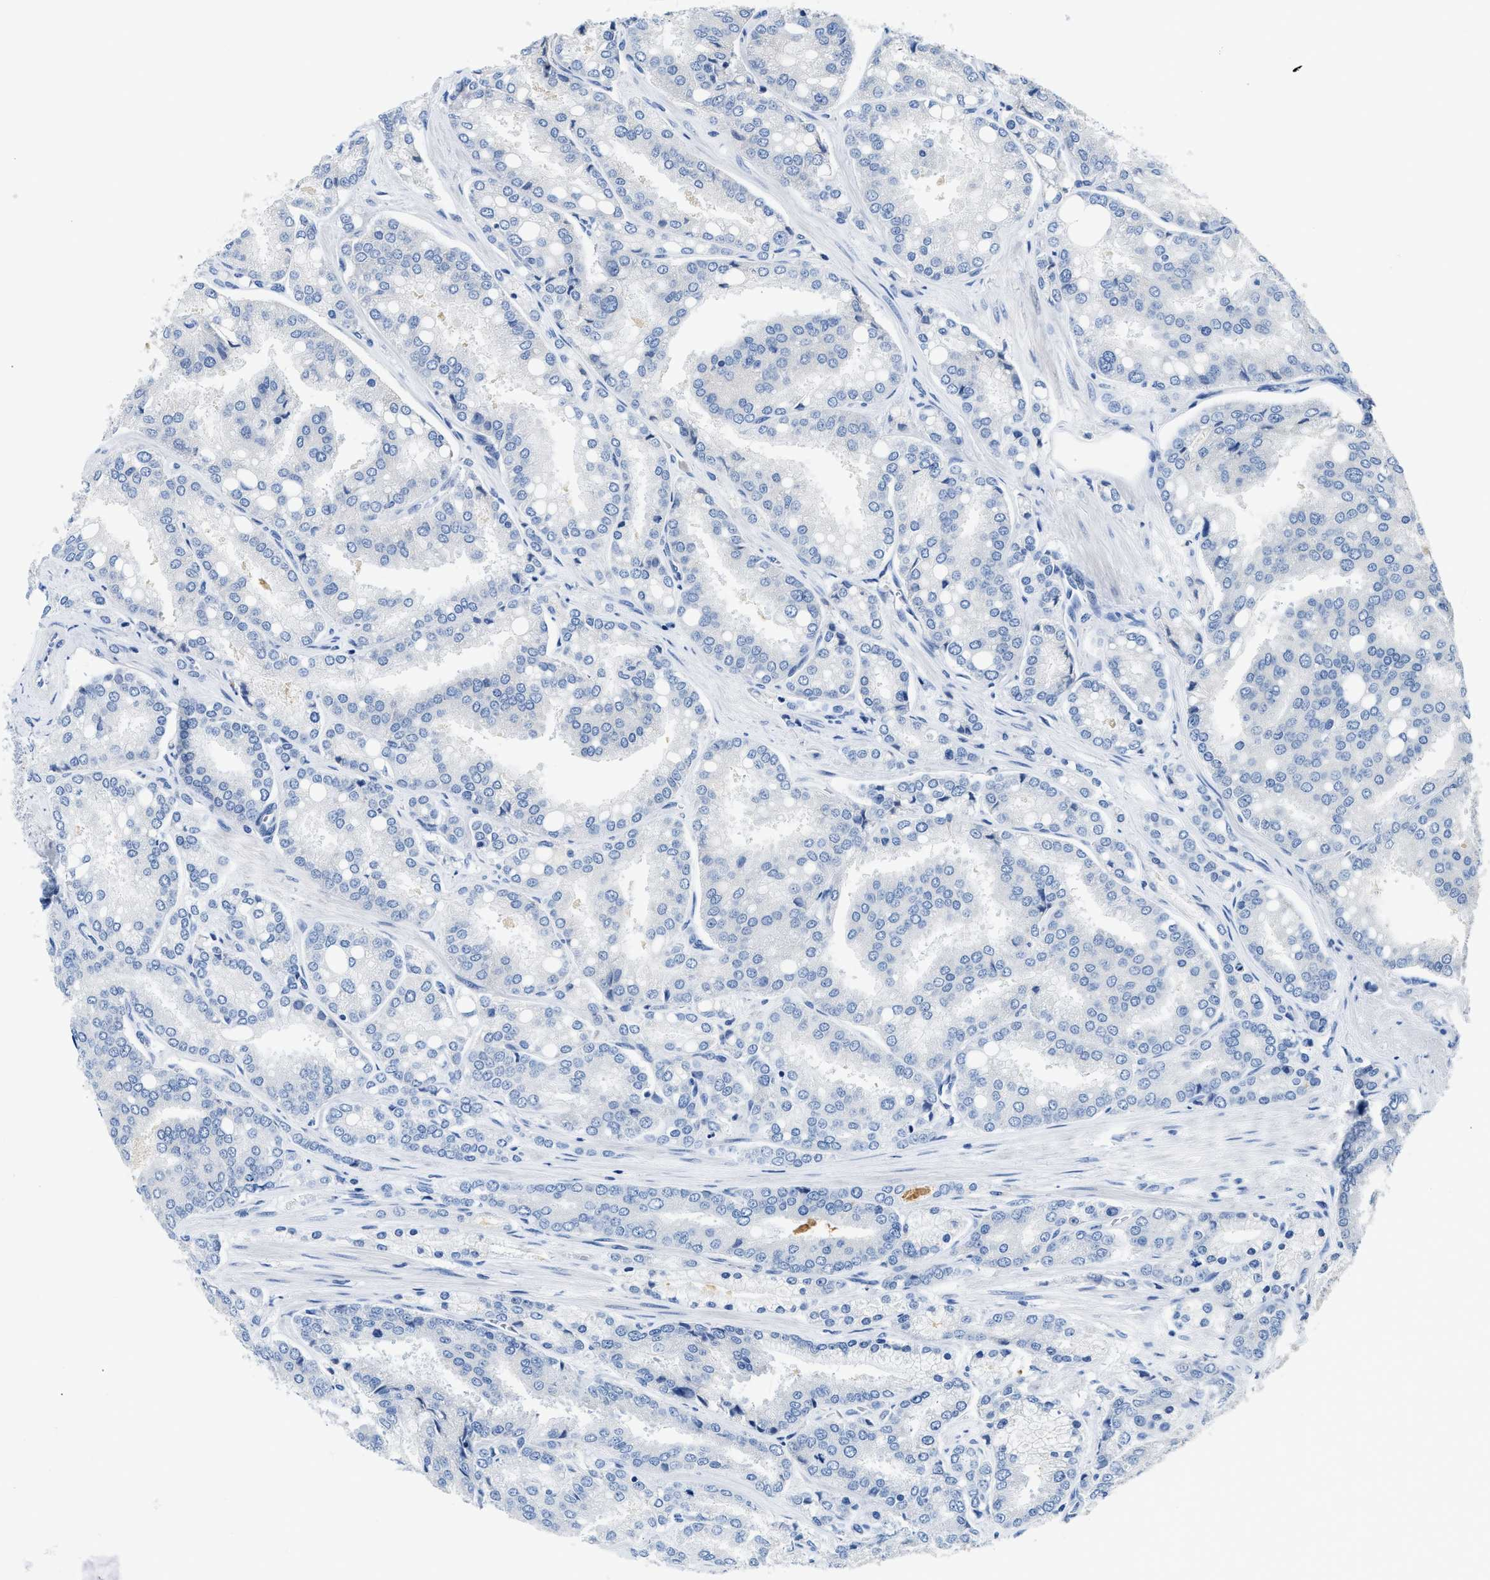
{"staining": {"intensity": "negative", "quantity": "none", "location": "none"}, "tissue": "prostate cancer", "cell_type": "Tumor cells", "image_type": "cancer", "snomed": [{"axis": "morphology", "description": "Adenocarcinoma, High grade"}, {"axis": "topography", "description": "Prostate"}], "caption": "The IHC micrograph has no significant staining in tumor cells of prostate cancer tissue.", "gene": "IL17RC", "patient": {"sex": "male", "age": 50}}